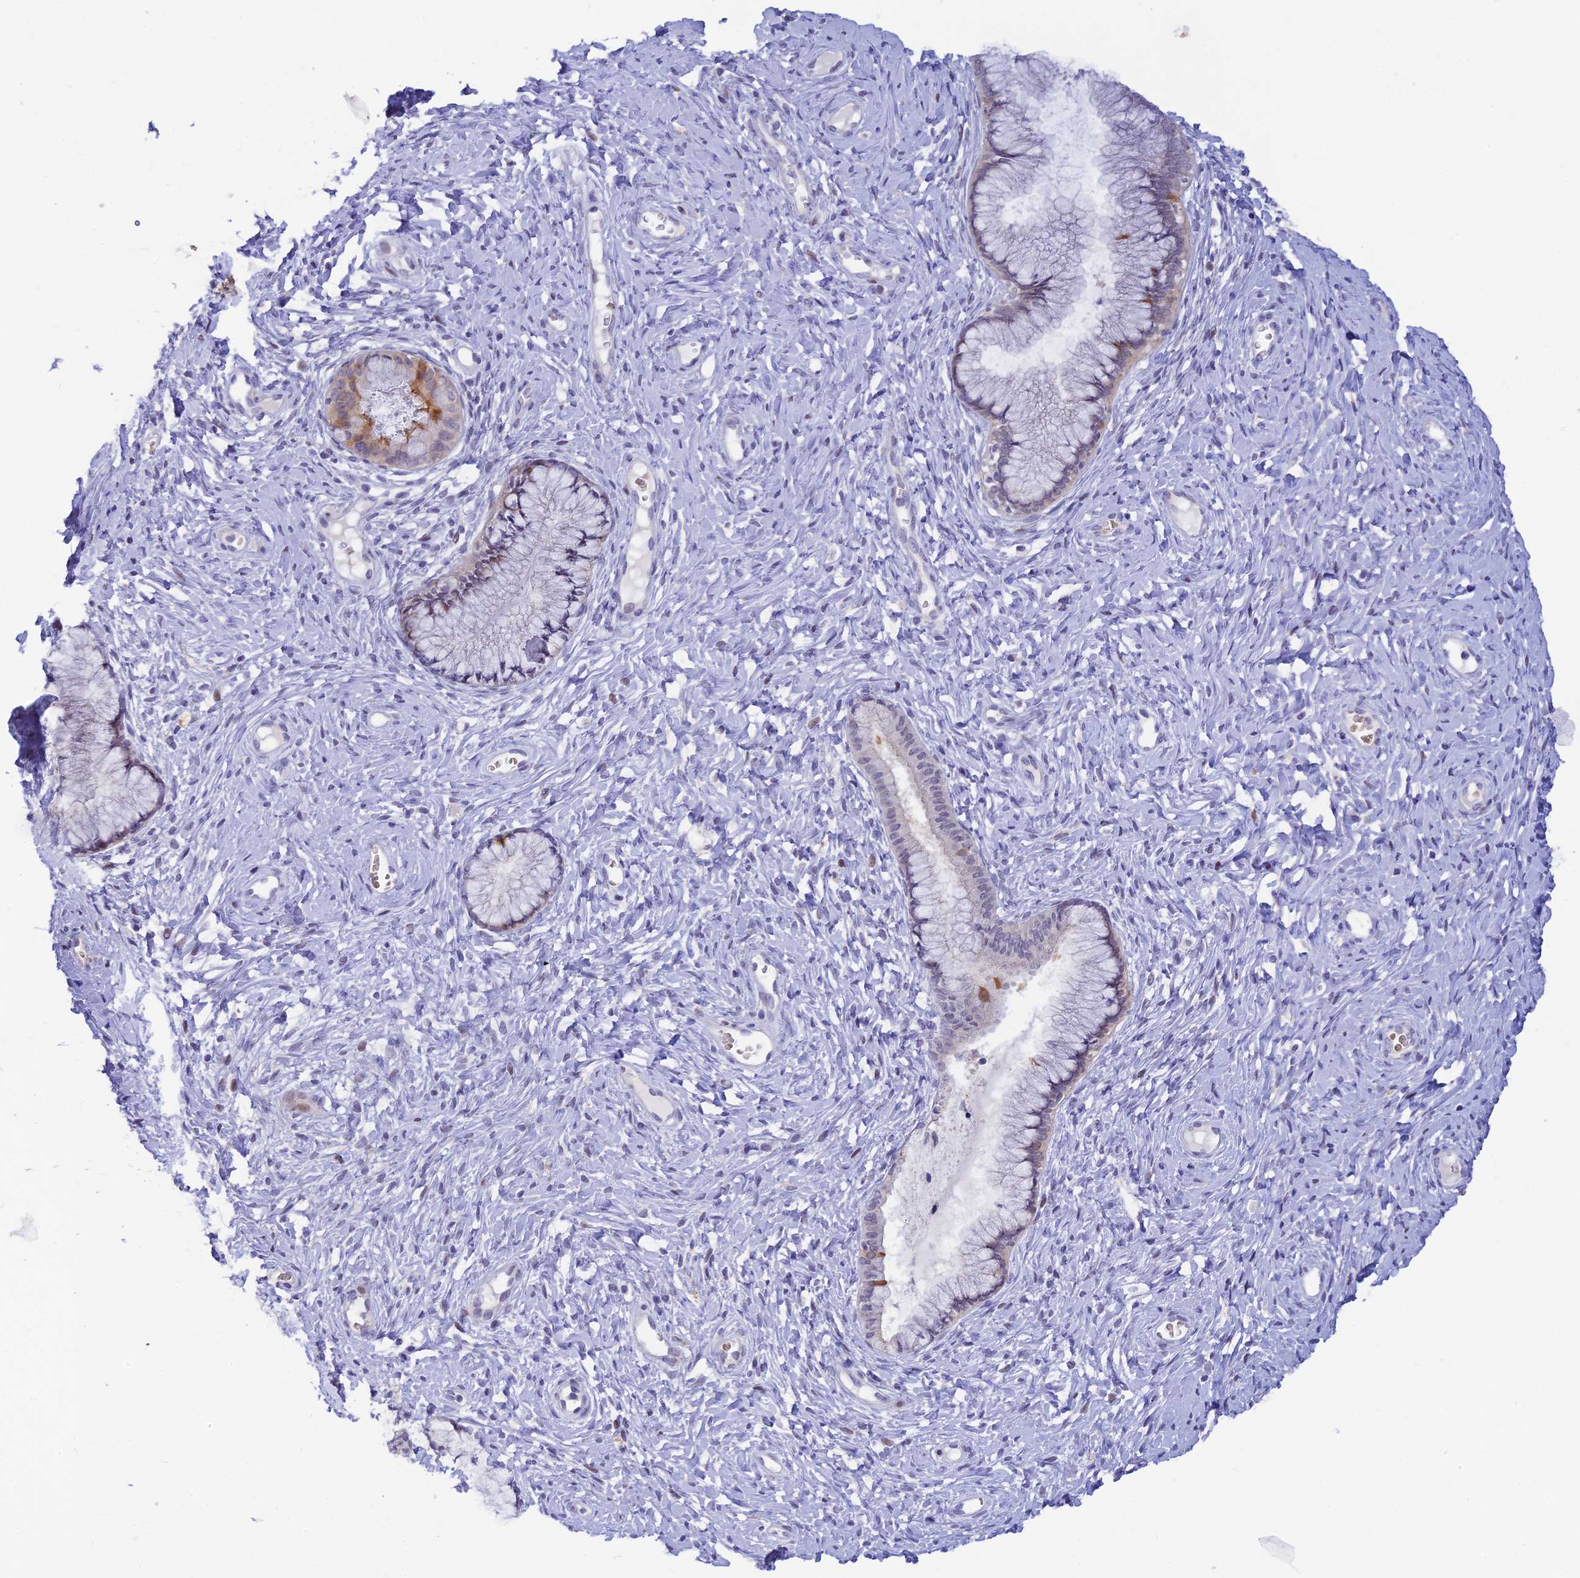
{"staining": {"intensity": "moderate", "quantity": "<25%", "location": "cytoplasmic/membranous"}, "tissue": "cervix", "cell_type": "Glandular cells", "image_type": "normal", "snomed": [{"axis": "morphology", "description": "Normal tissue, NOS"}, {"axis": "topography", "description": "Cervix"}], "caption": "Approximately <25% of glandular cells in benign cervix reveal moderate cytoplasmic/membranous protein positivity as visualized by brown immunohistochemical staining.", "gene": "RASGEF1B", "patient": {"sex": "female", "age": 42}}